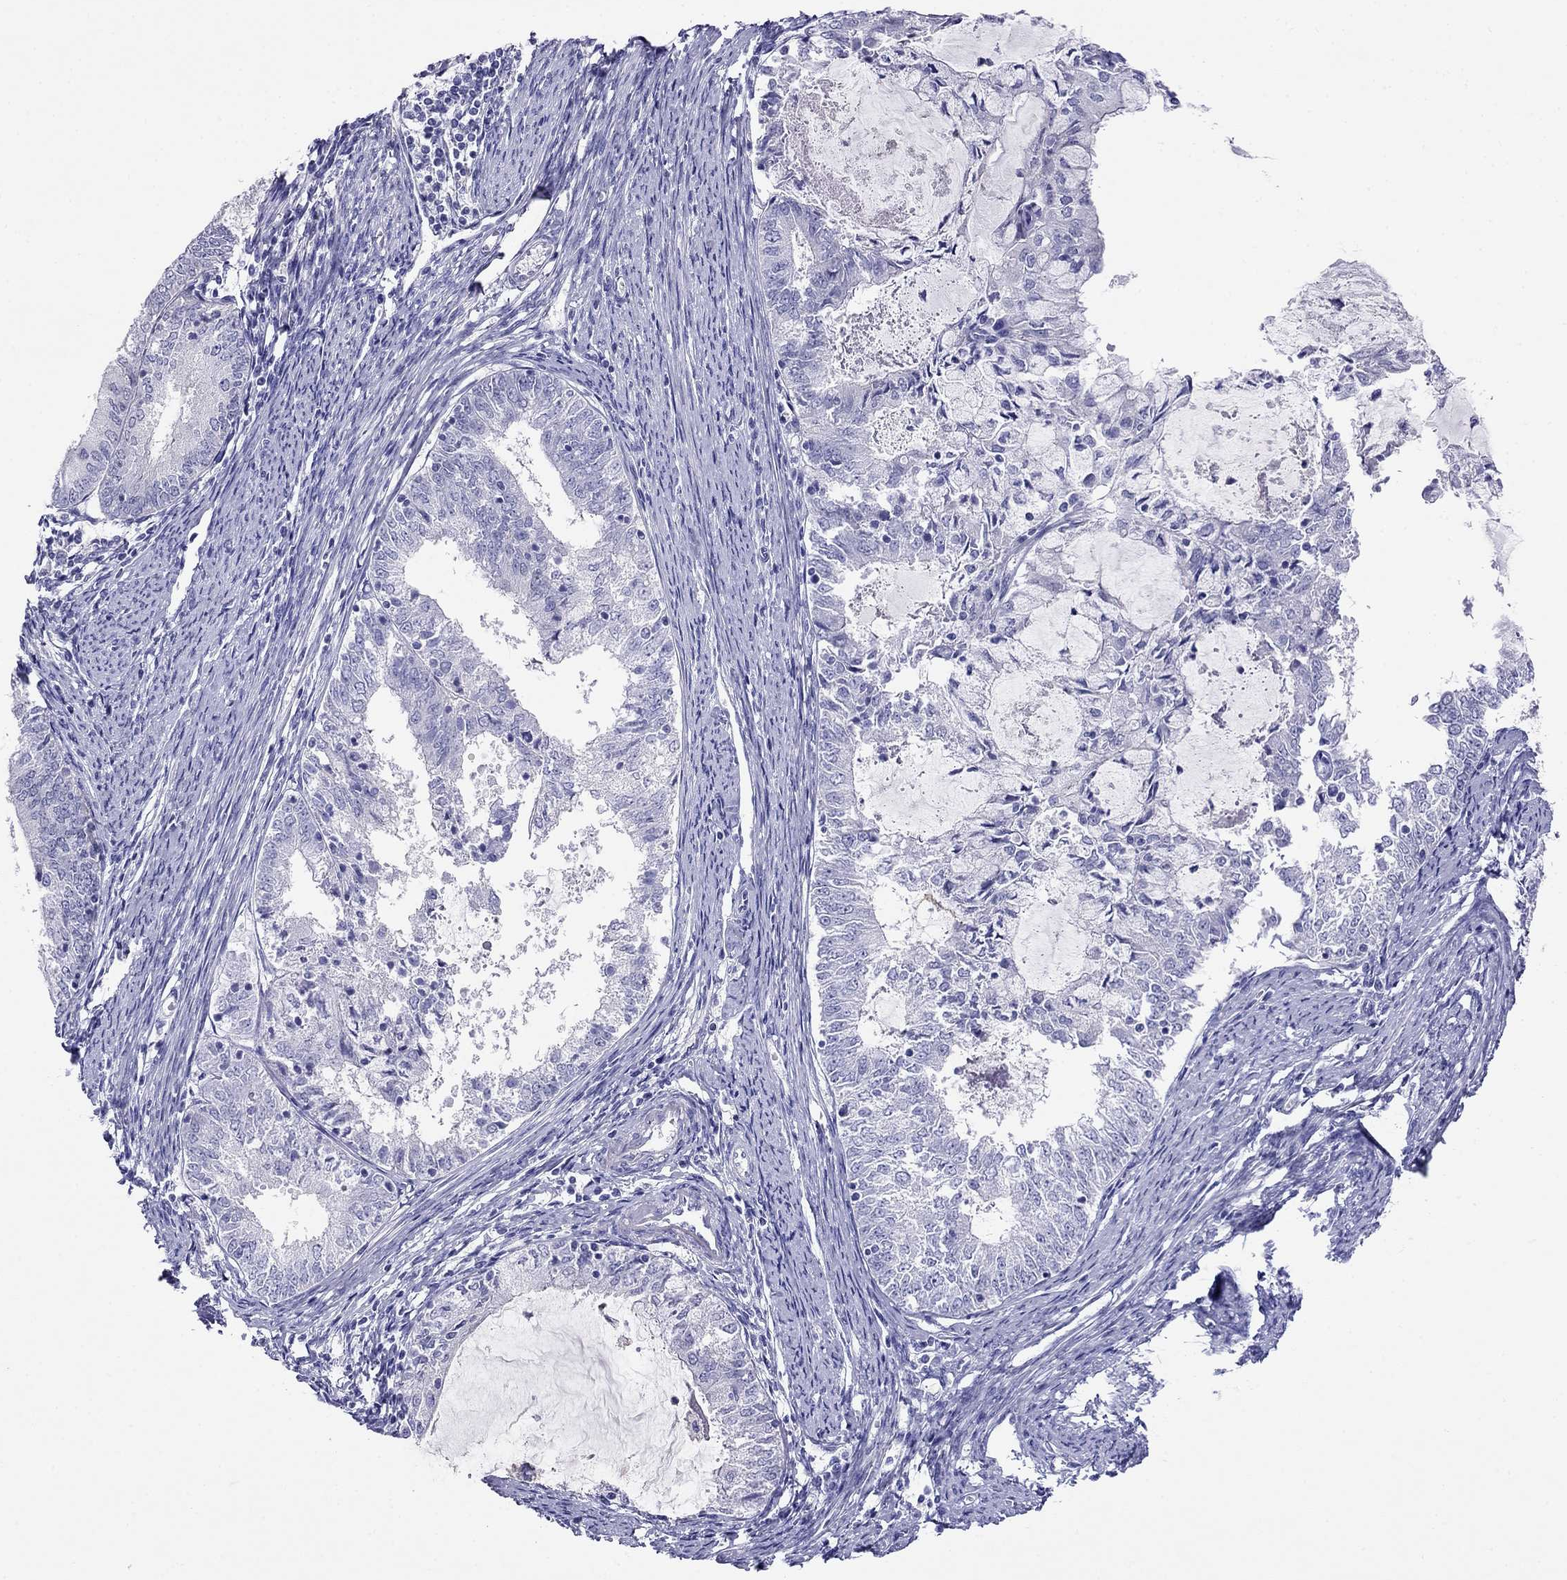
{"staining": {"intensity": "negative", "quantity": "none", "location": "none"}, "tissue": "endometrial cancer", "cell_type": "Tumor cells", "image_type": "cancer", "snomed": [{"axis": "morphology", "description": "Adenocarcinoma, NOS"}, {"axis": "topography", "description": "Endometrium"}], "caption": "The IHC micrograph has no significant staining in tumor cells of endometrial adenocarcinoma tissue.", "gene": "CAPNS2", "patient": {"sex": "female", "age": 57}}